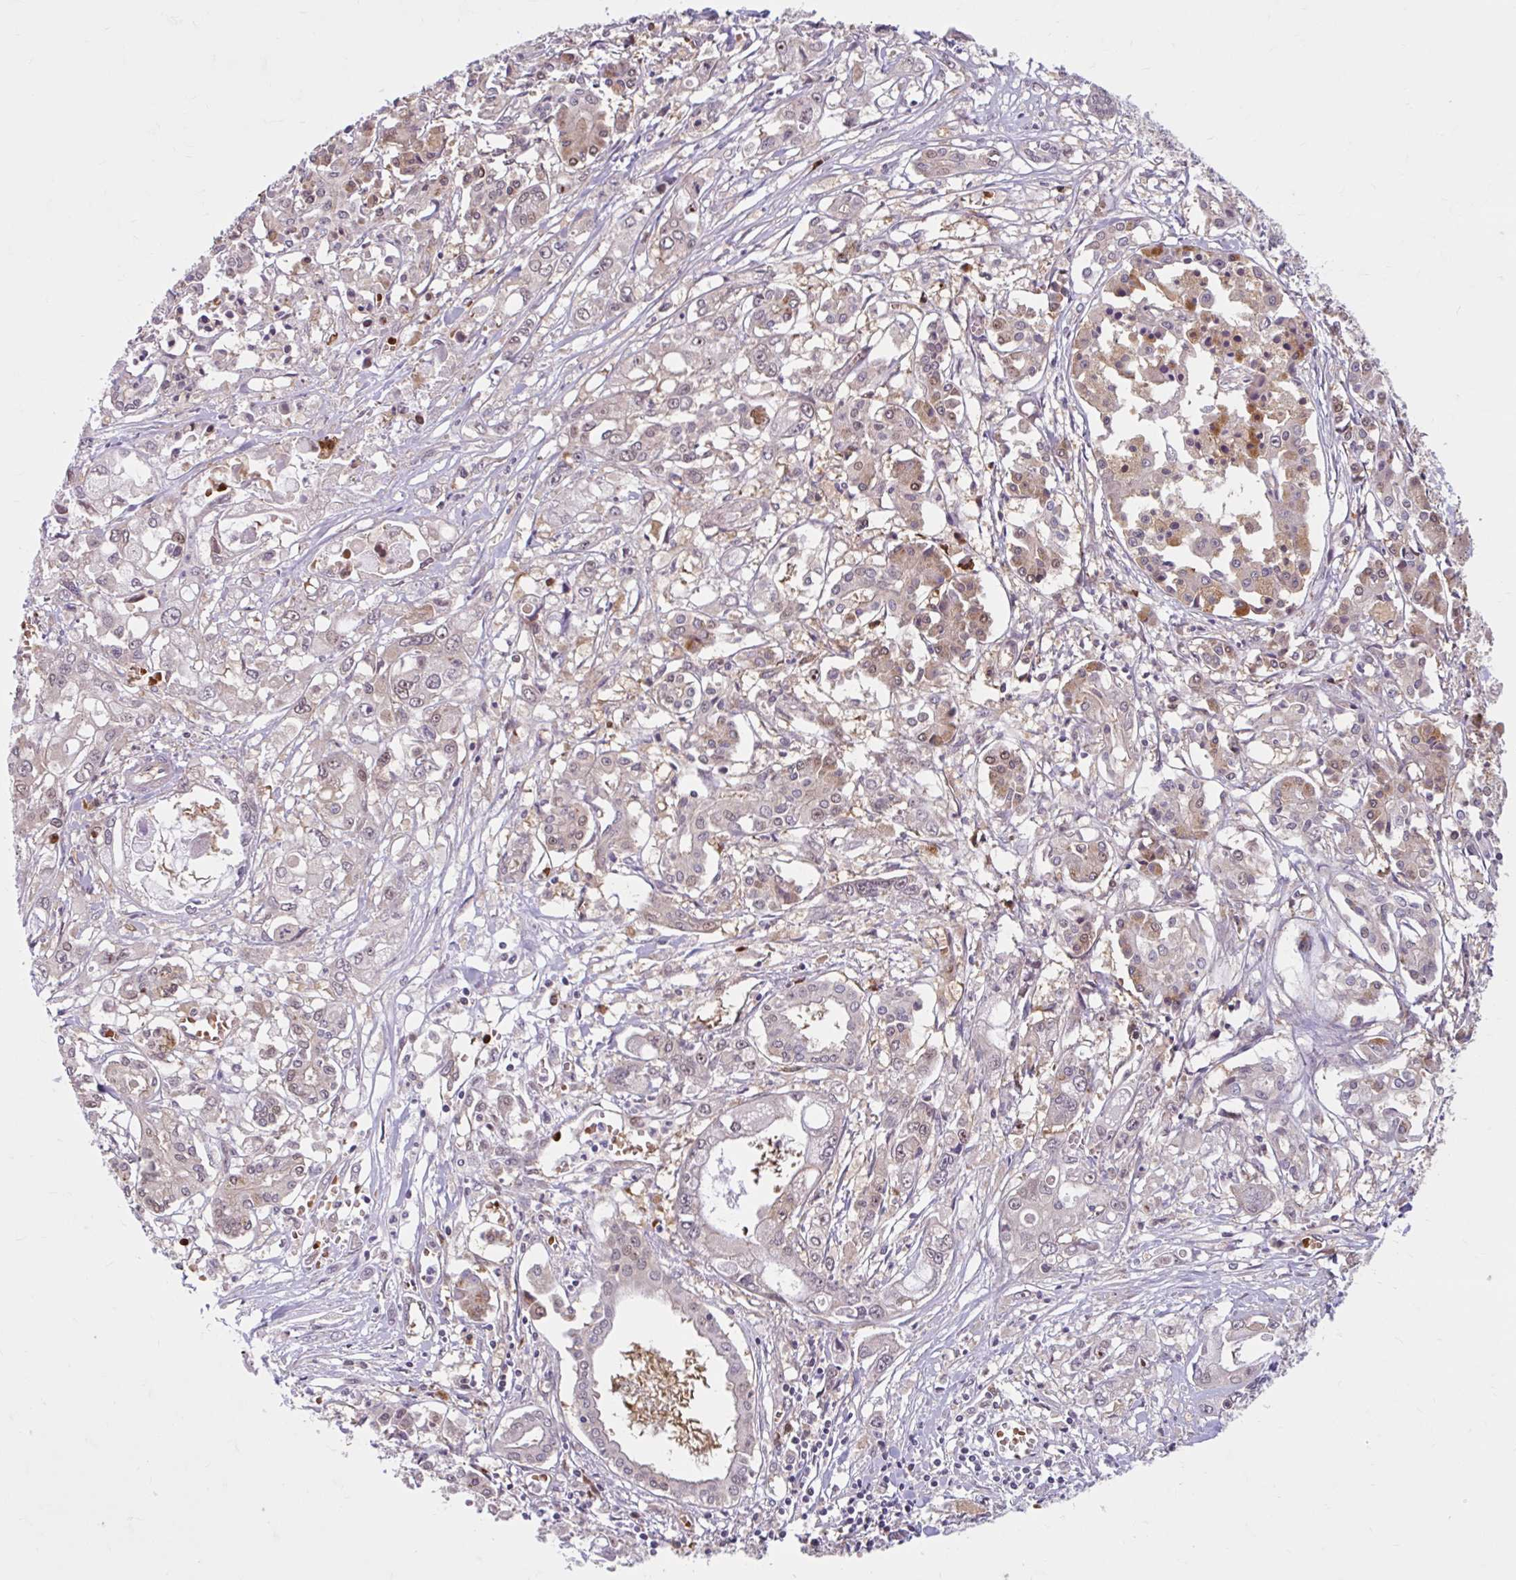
{"staining": {"intensity": "negative", "quantity": "none", "location": "none"}, "tissue": "pancreatic cancer", "cell_type": "Tumor cells", "image_type": "cancer", "snomed": [{"axis": "morphology", "description": "Adenocarcinoma, NOS"}, {"axis": "topography", "description": "Pancreas"}], "caption": "Protein analysis of pancreatic cancer displays no significant expression in tumor cells.", "gene": "HMBS", "patient": {"sex": "male", "age": 71}}